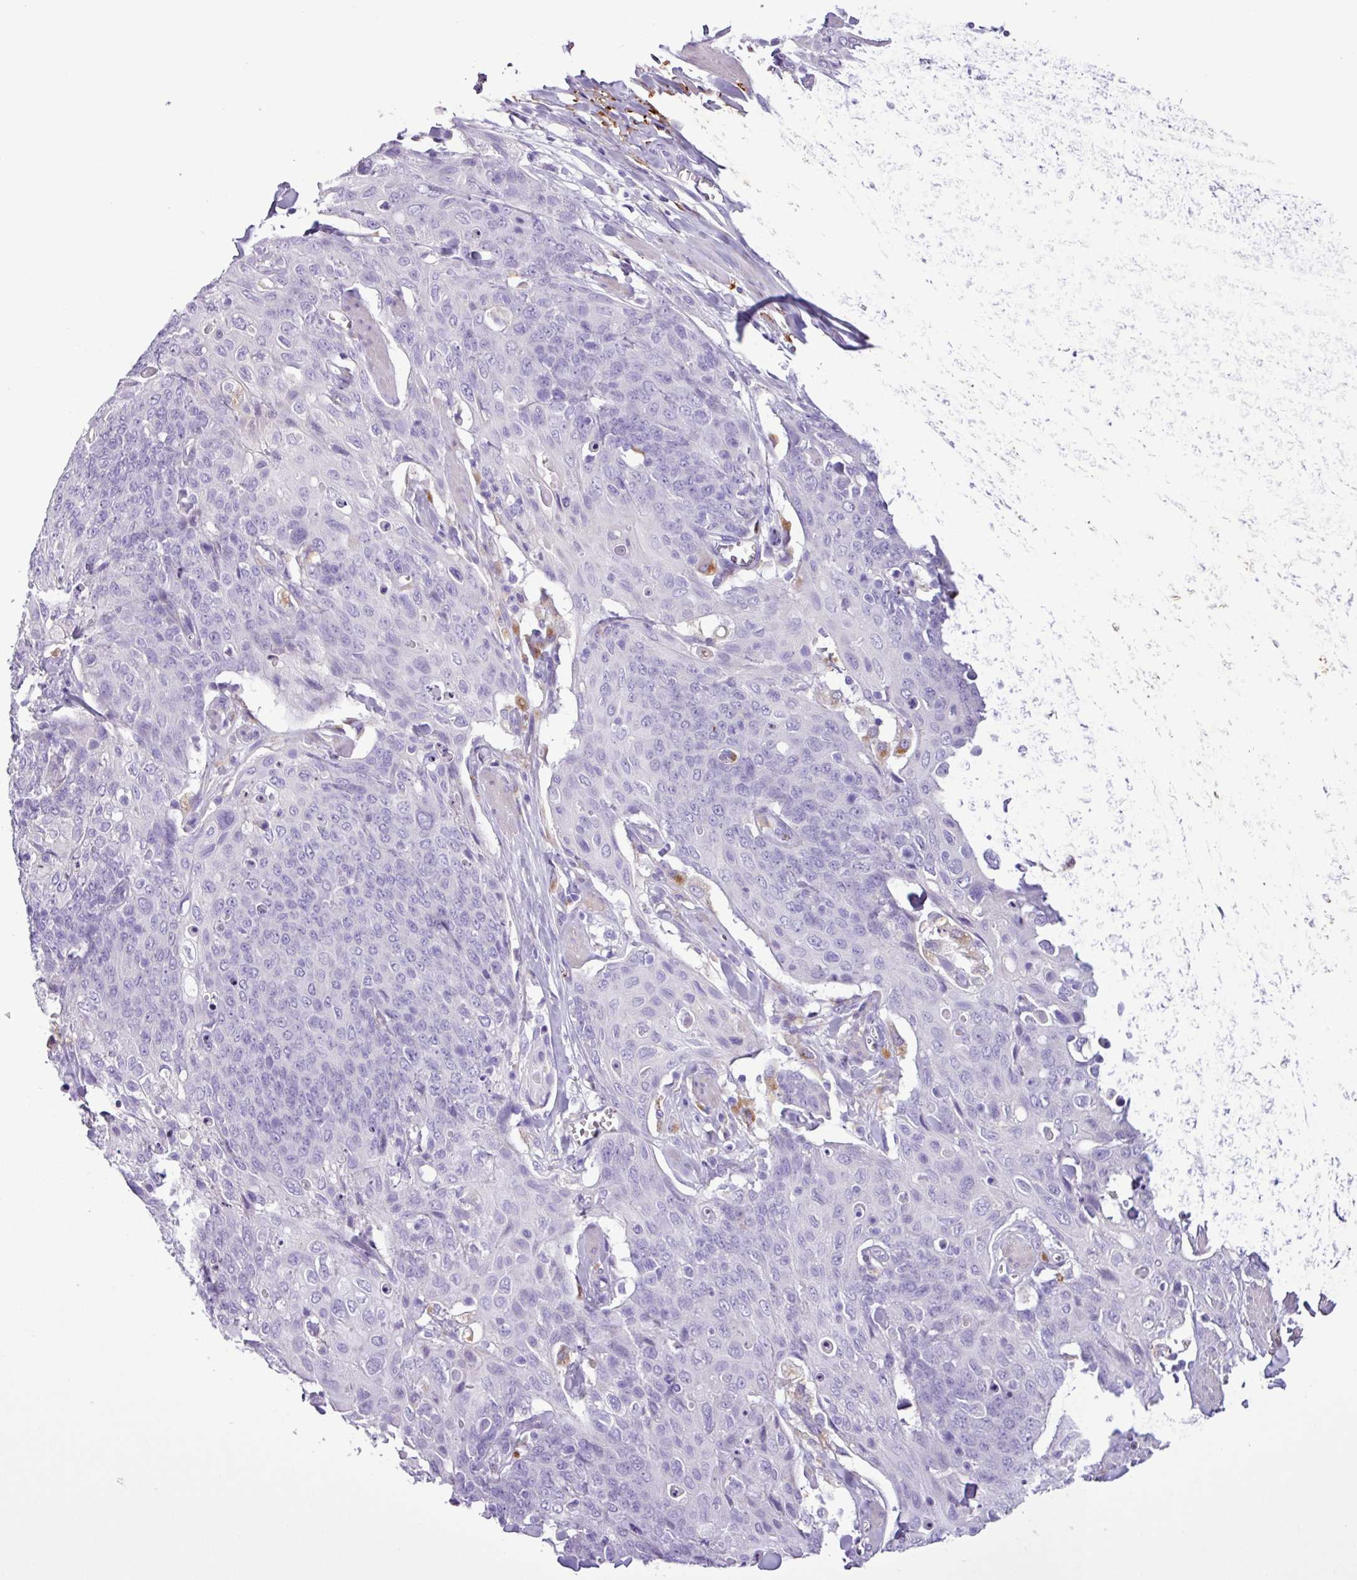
{"staining": {"intensity": "negative", "quantity": "none", "location": "none"}, "tissue": "skin cancer", "cell_type": "Tumor cells", "image_type": "cancer", "snomed": [{"axis": "morphology", "description": "Squamous cell carcinoma, NOS"}, {"axis": "topography", "description": "Skin"}, {"axis": "topography", "description": "Vulva"}], "caption": "Tumor cells are negative for brown protein staining in skin squamous cell carcinoma.", "gene": "TMEM200C", "patient": {"sex": "female", "age": 85}}